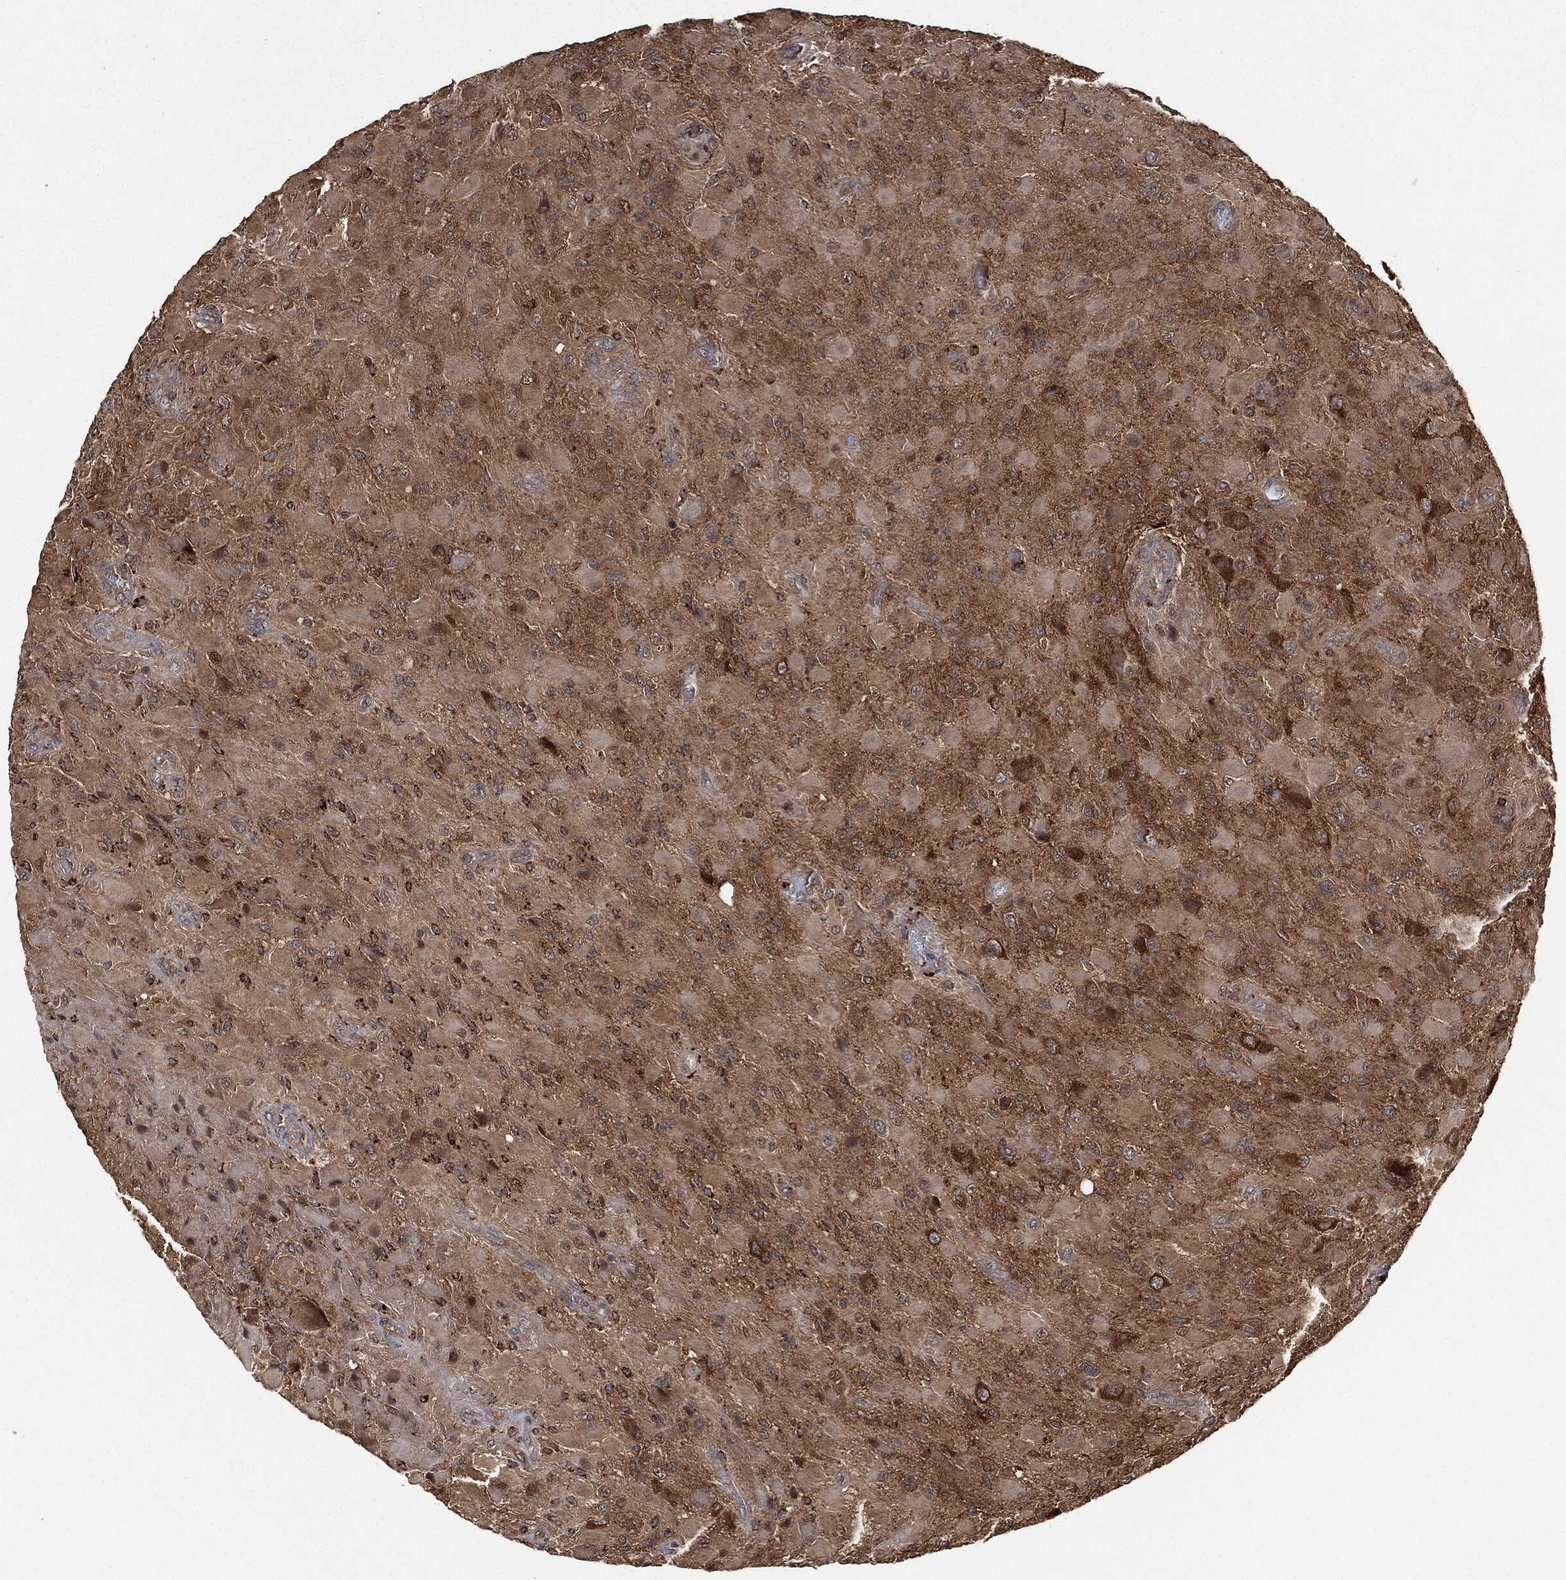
{"staining": {"intensity": "moderate", "quantity": "25%-75%", "location": "cytoplasmic/membranous"}, "tissue": "glioma", "cell_type": "Tumor cells", "image_type": "cancer", "snomed": [{"axis": "morphology", "description": "Glioma, malignant, High grade"}, {"axis": "topography", "description": "Cerebral cortex"}], "caption": "High-grade glioma (malignant) was stained to show a protein in brown. There is medium levels of moderate cytoplasmic/membranous positivity in approximately 25%-75% of tumor cells.", "gene": "BRAF", "patient": {"sex": "male", "age": 35}}